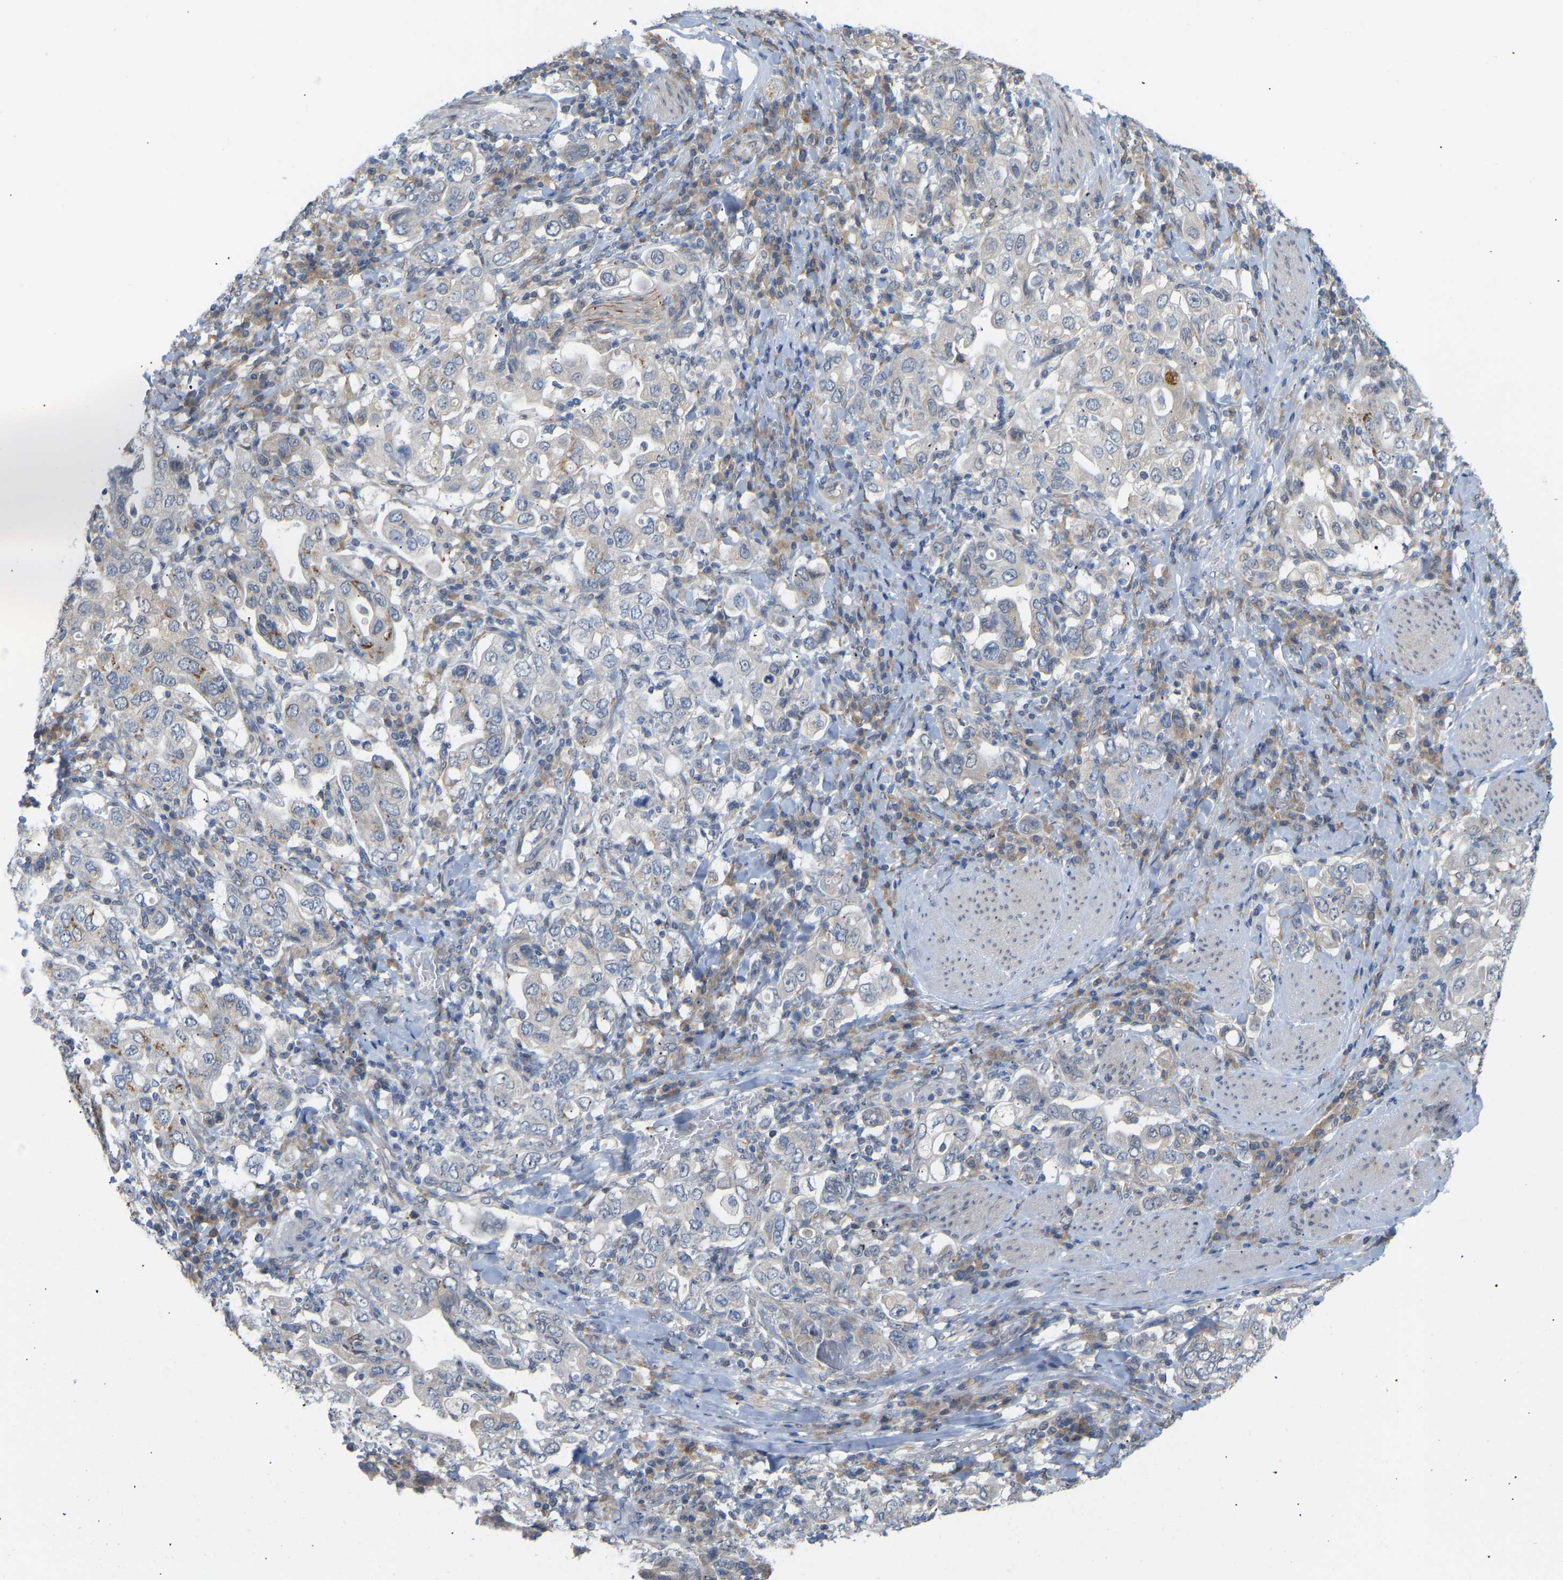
{"staining": {"intensity": "negative", "quantity": "none", "location": "none"}, "tissue": "stomach cancer", "cell_type": "Tumor cells", "image_type": "cancer", "snomed": [{"axis": "morphology", "description": "Adenocarcinoma, NOS"}, {"axis": "topography", "description": "Stomach, upper"}], "caption": "Photomicrograph shows no significant protein expression in tumor cells of adenocarcinoma (stomach).", "gene": "BEND3", "patient": {"sex": "male", "age": 62}}